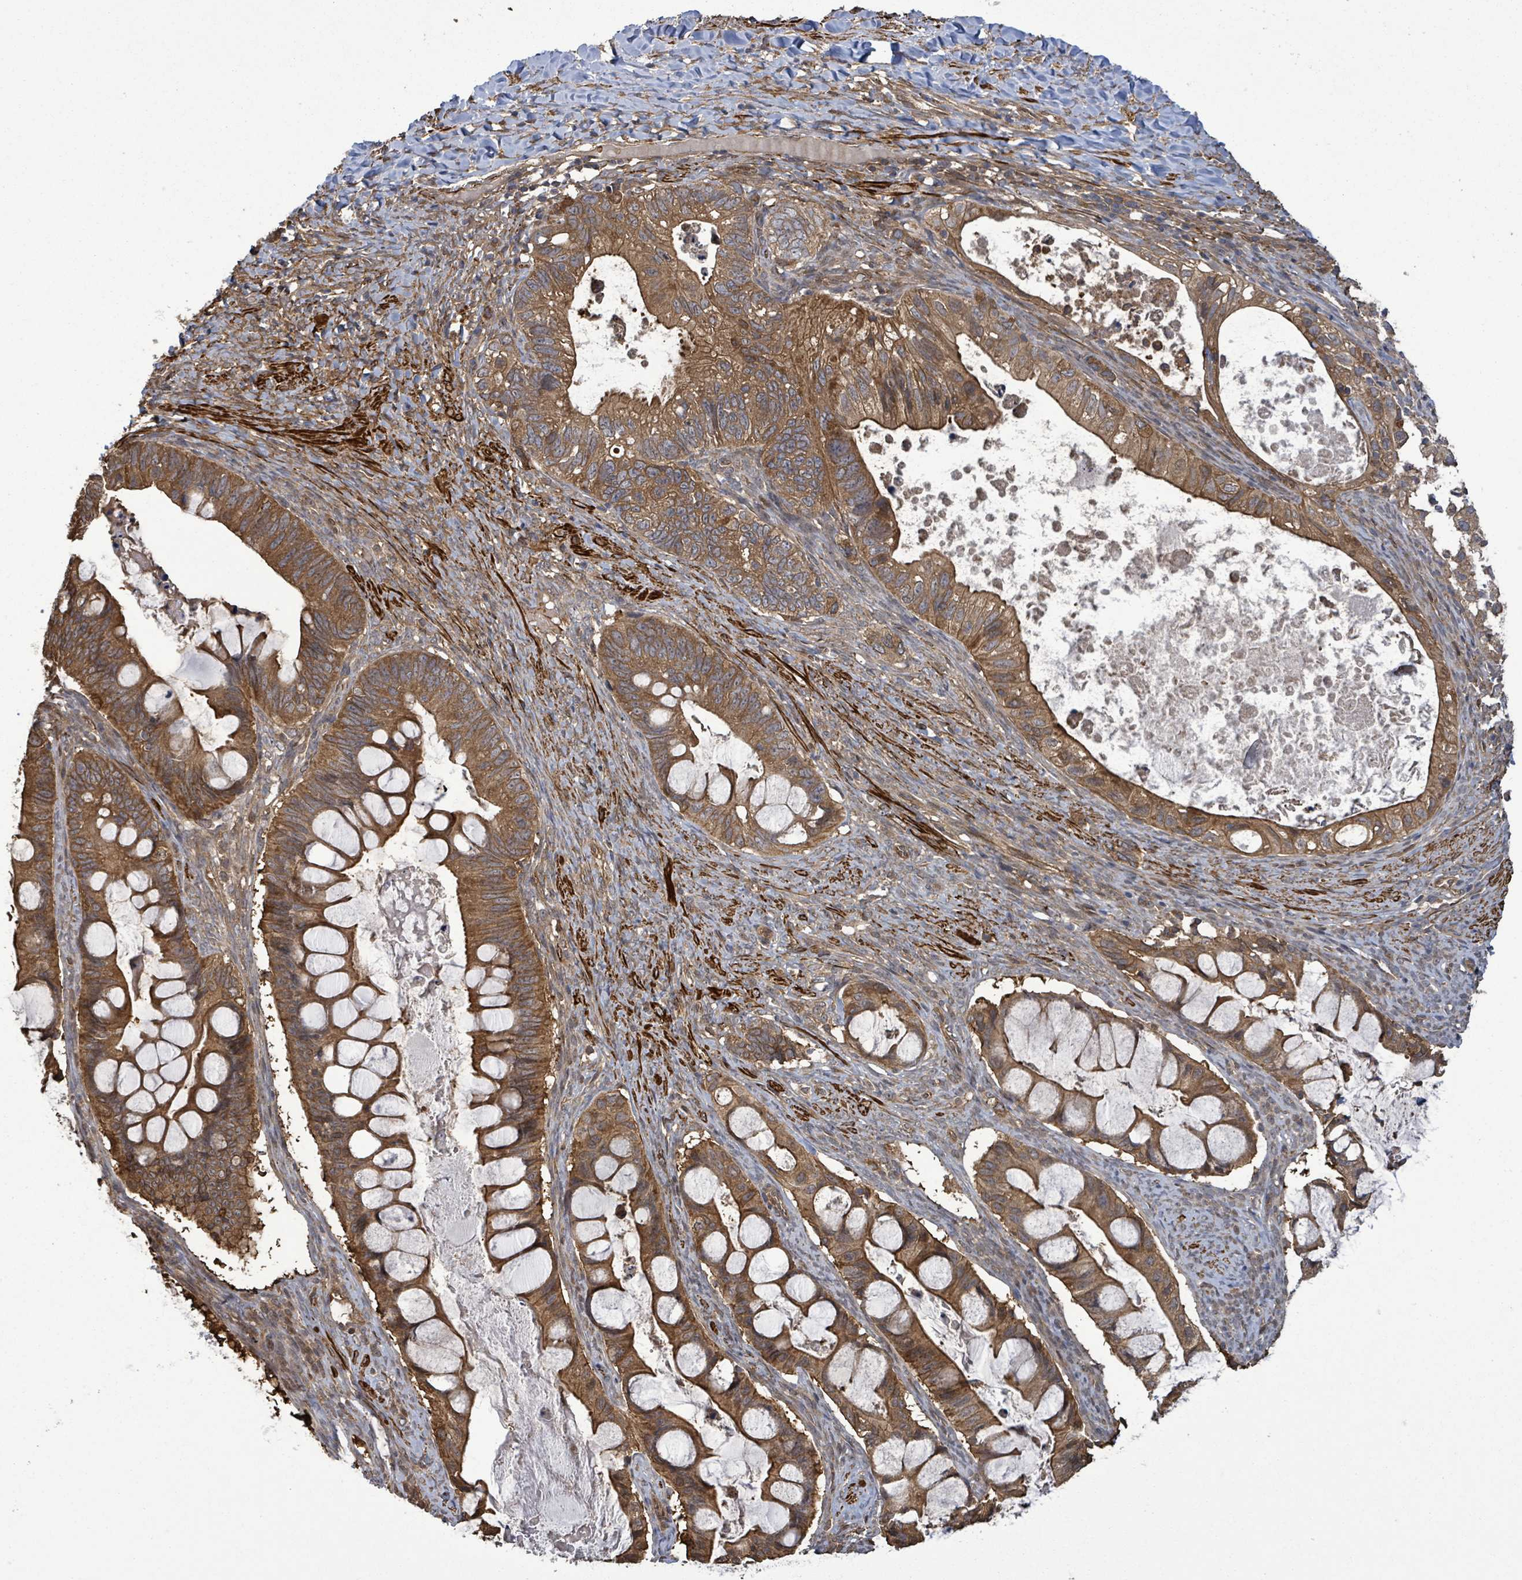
{"staining": {"intensity": "moderate", "quantity": ">75%", "location": "cytoplasmic/membranous"}, "tissue": "ovarian cancer", "cell_type": "Tumor cells", "image_type": "cancer", "snomed": [{"axis": "morphology", "description": "Cystadenocarcinoma, mucinous, NOS"}, {"axis": "topography", "description": "Ovary"}], "caption": "DAB (3,3'-diaminobenzidine) immunohistochemical staining of human ovarian mucinous cystadenocarcinoma demonstrates moderate cytoplasmic/membranous protein expression in about >75% of tumor cells. The staining was performed using DAB (3,3'-diaminobenzidine), with brown indicating positive protein expression. Nuclei are stained blue with hematoxylin.", "gene": "MAP3K6", "patient": {"sex": "female", "age": 61}}